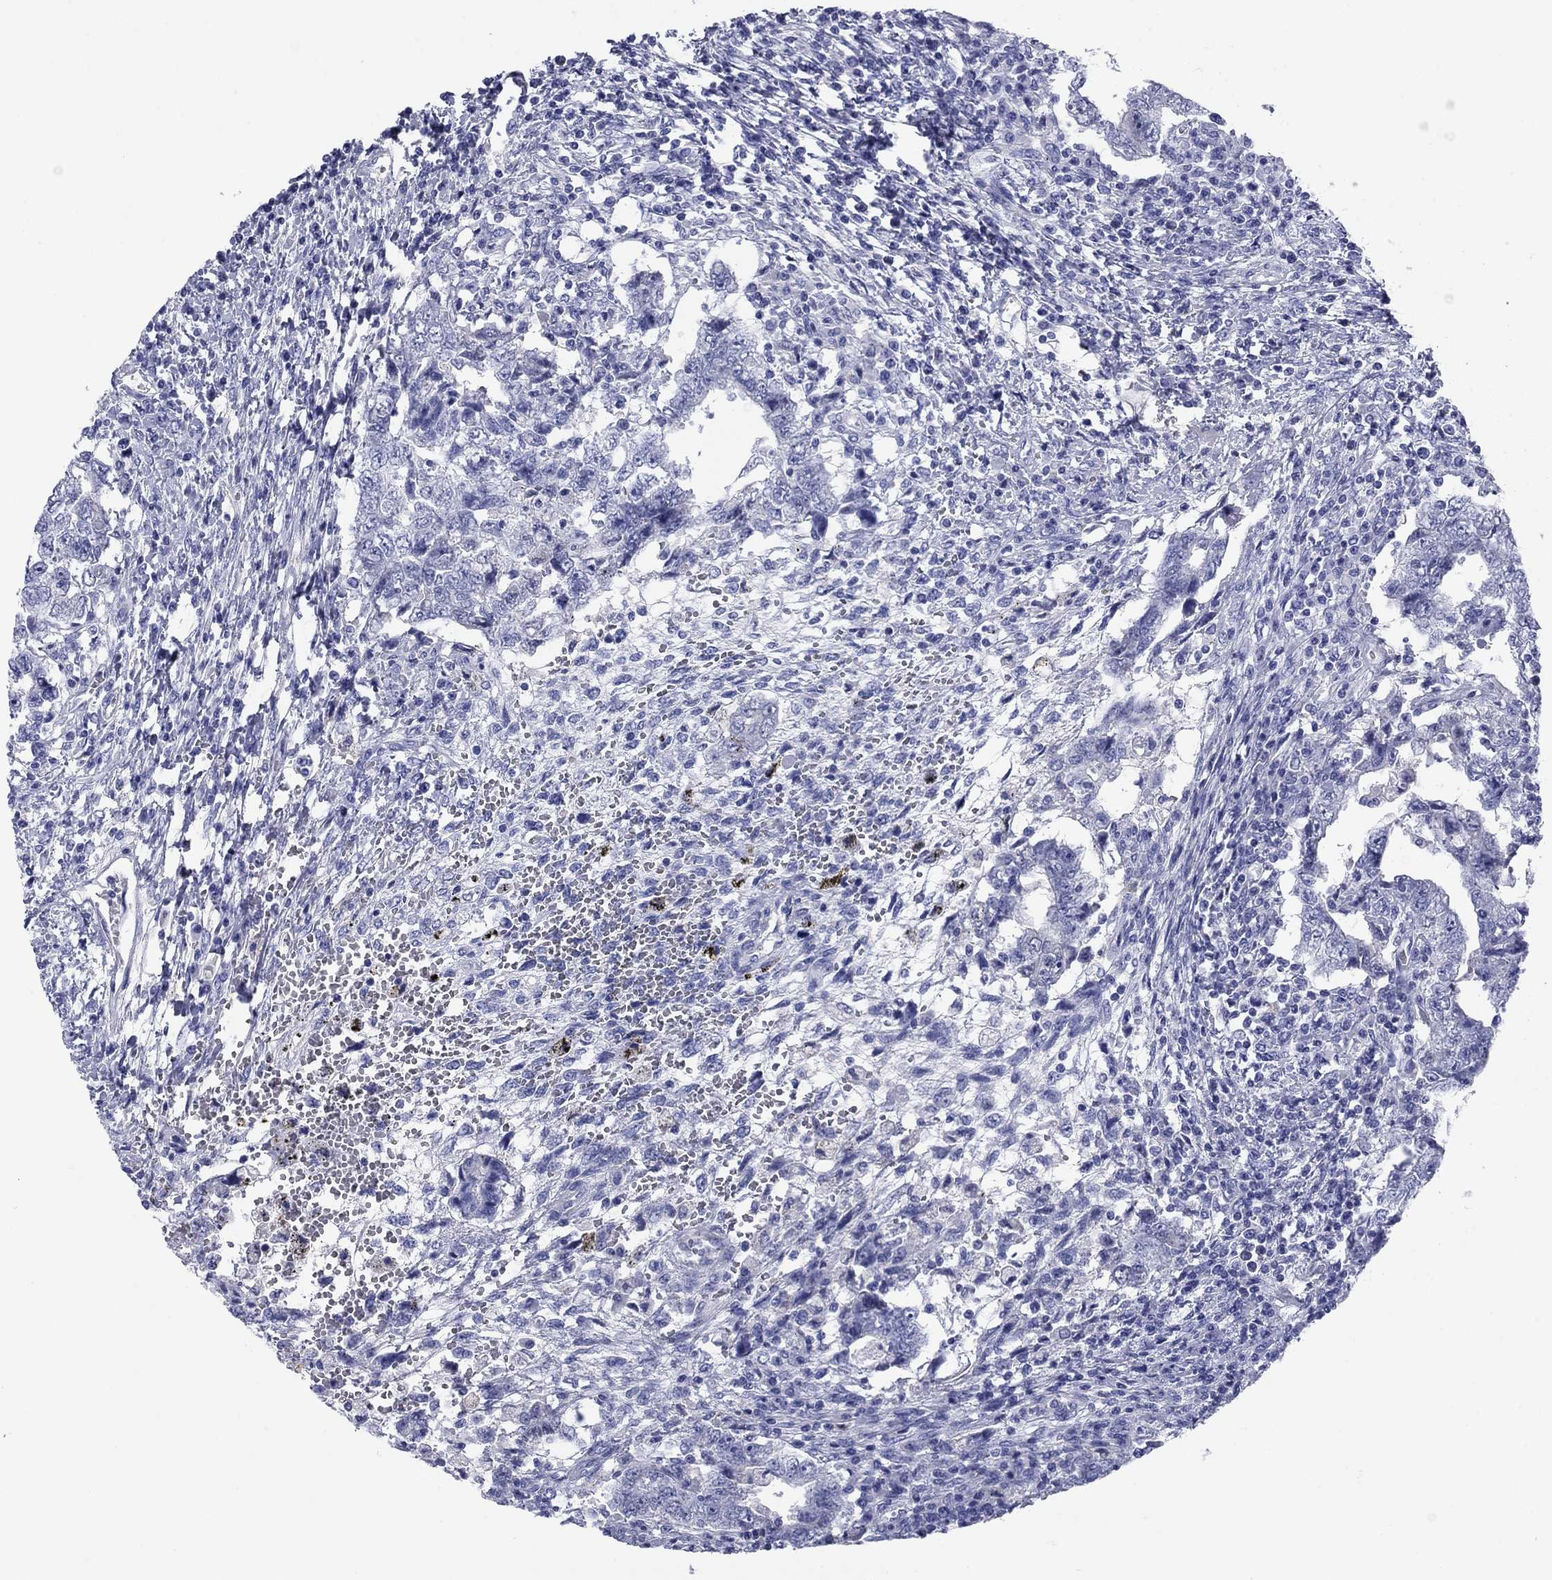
{"staining": {"intensity": "negative", "quantity": "none", "location": "none"}, "tissue": "testis cancer", "cell_type": "Tumor cells", "image_type": "cancer", "snomed": [{"axis": "morphology", "description": "Carcinoma, Embryonal, NOS"}, {"axis": "topography", "description": "Testis"}], "caption": "Tumor cells are negative for brown protein staining in embryonal carcinoma (testis).", "gene": "KCNH1", "patient": {"sex": "male", "age": 26}}